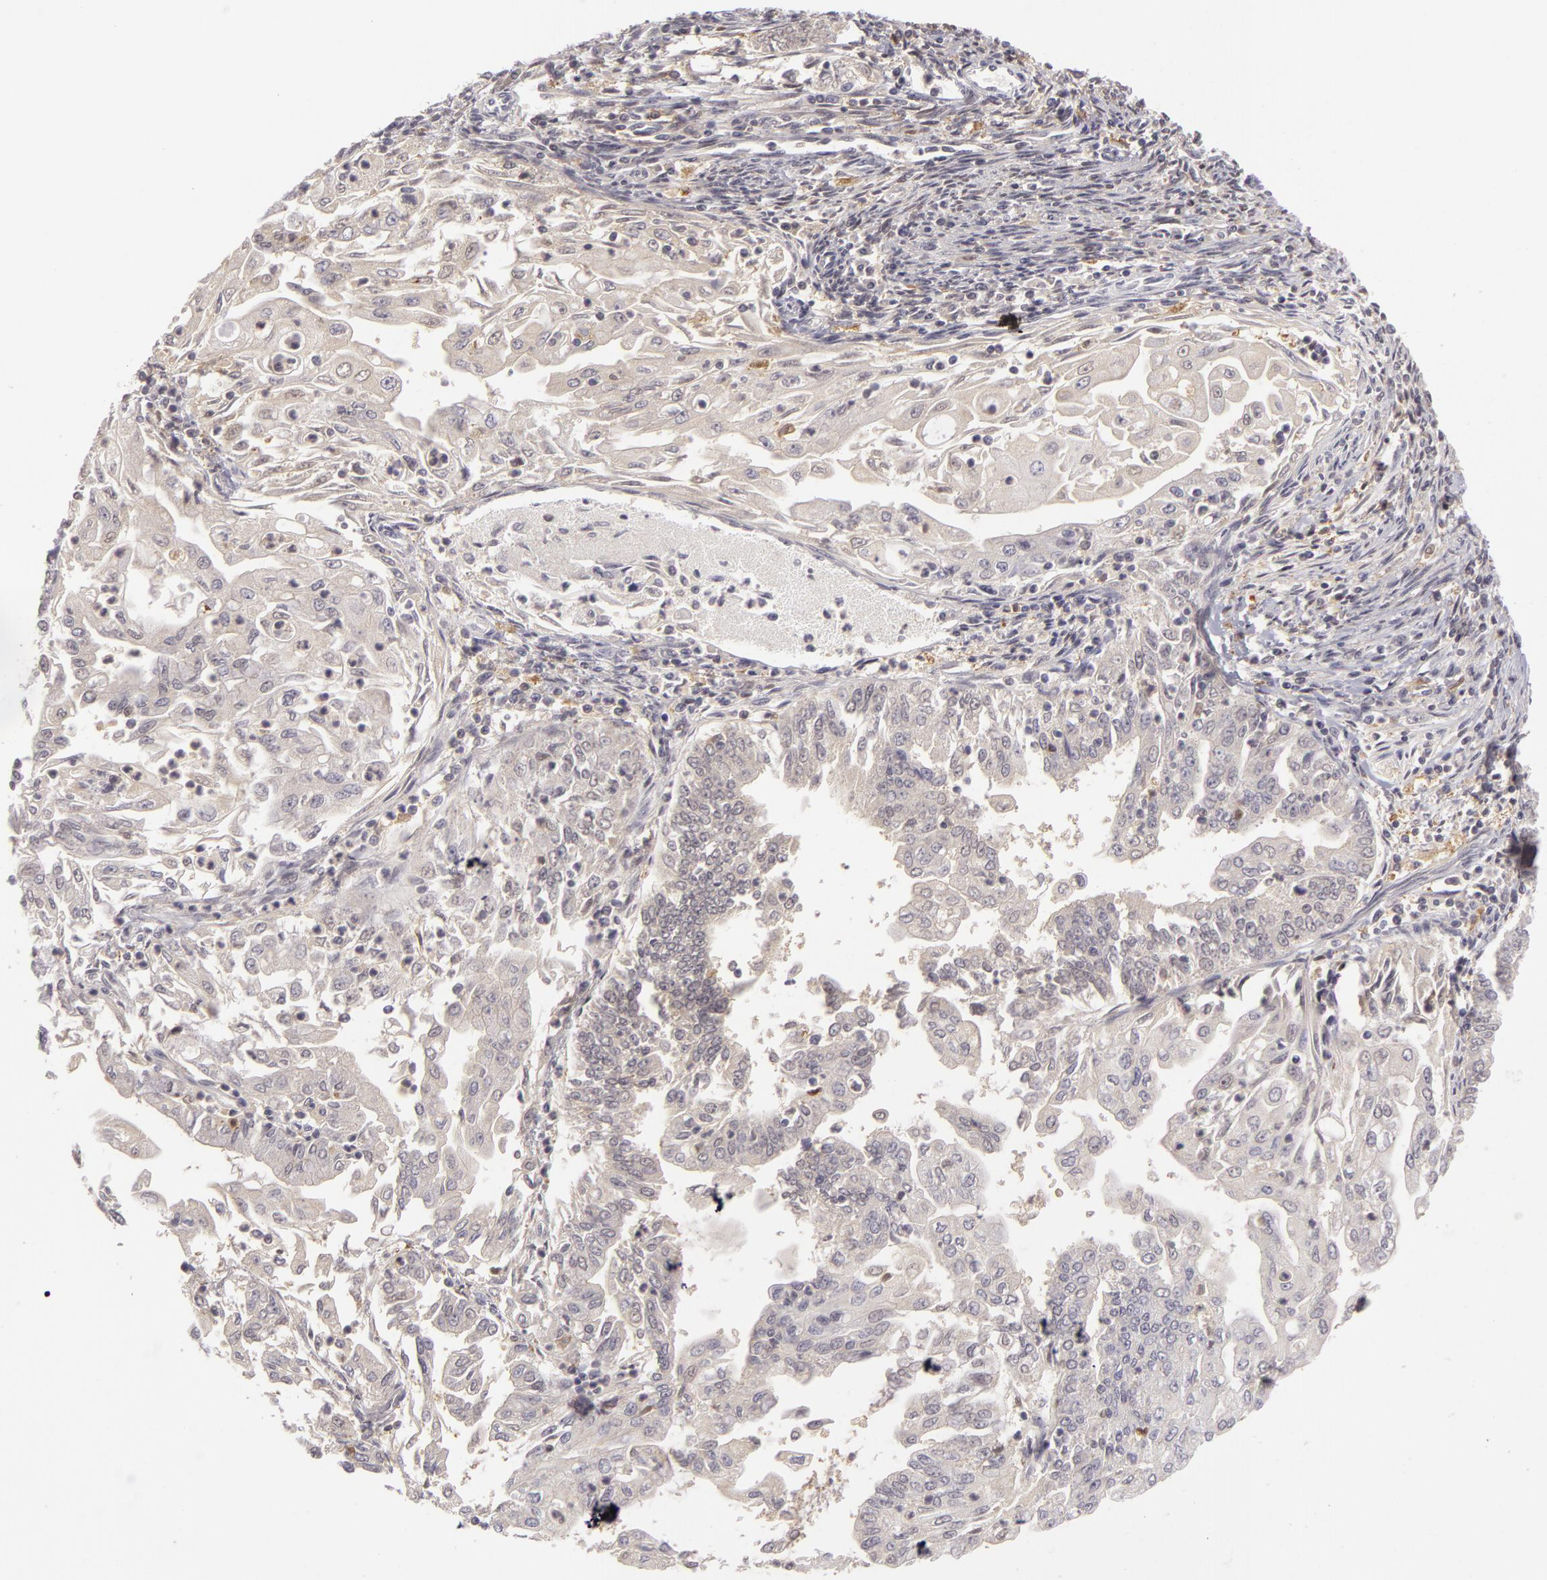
{"staining": {"intensity": "negative", "quantity": "none", "location": "none"}, "tissue": "endometrial cancer", "cell_type": "Tumor cells", "image_type": "cancer", "snomed": [{"axis": "morphology", "description": "Adenocarcinoma, NOS"}, {"axis": "topography", "description": "Endometrium"}], "caption": "Tumor cells show no significant staining in endometrial adenocarcinoma.", "gene": "GNPDA1", "patient": {"sex": "female", "age": 75}}